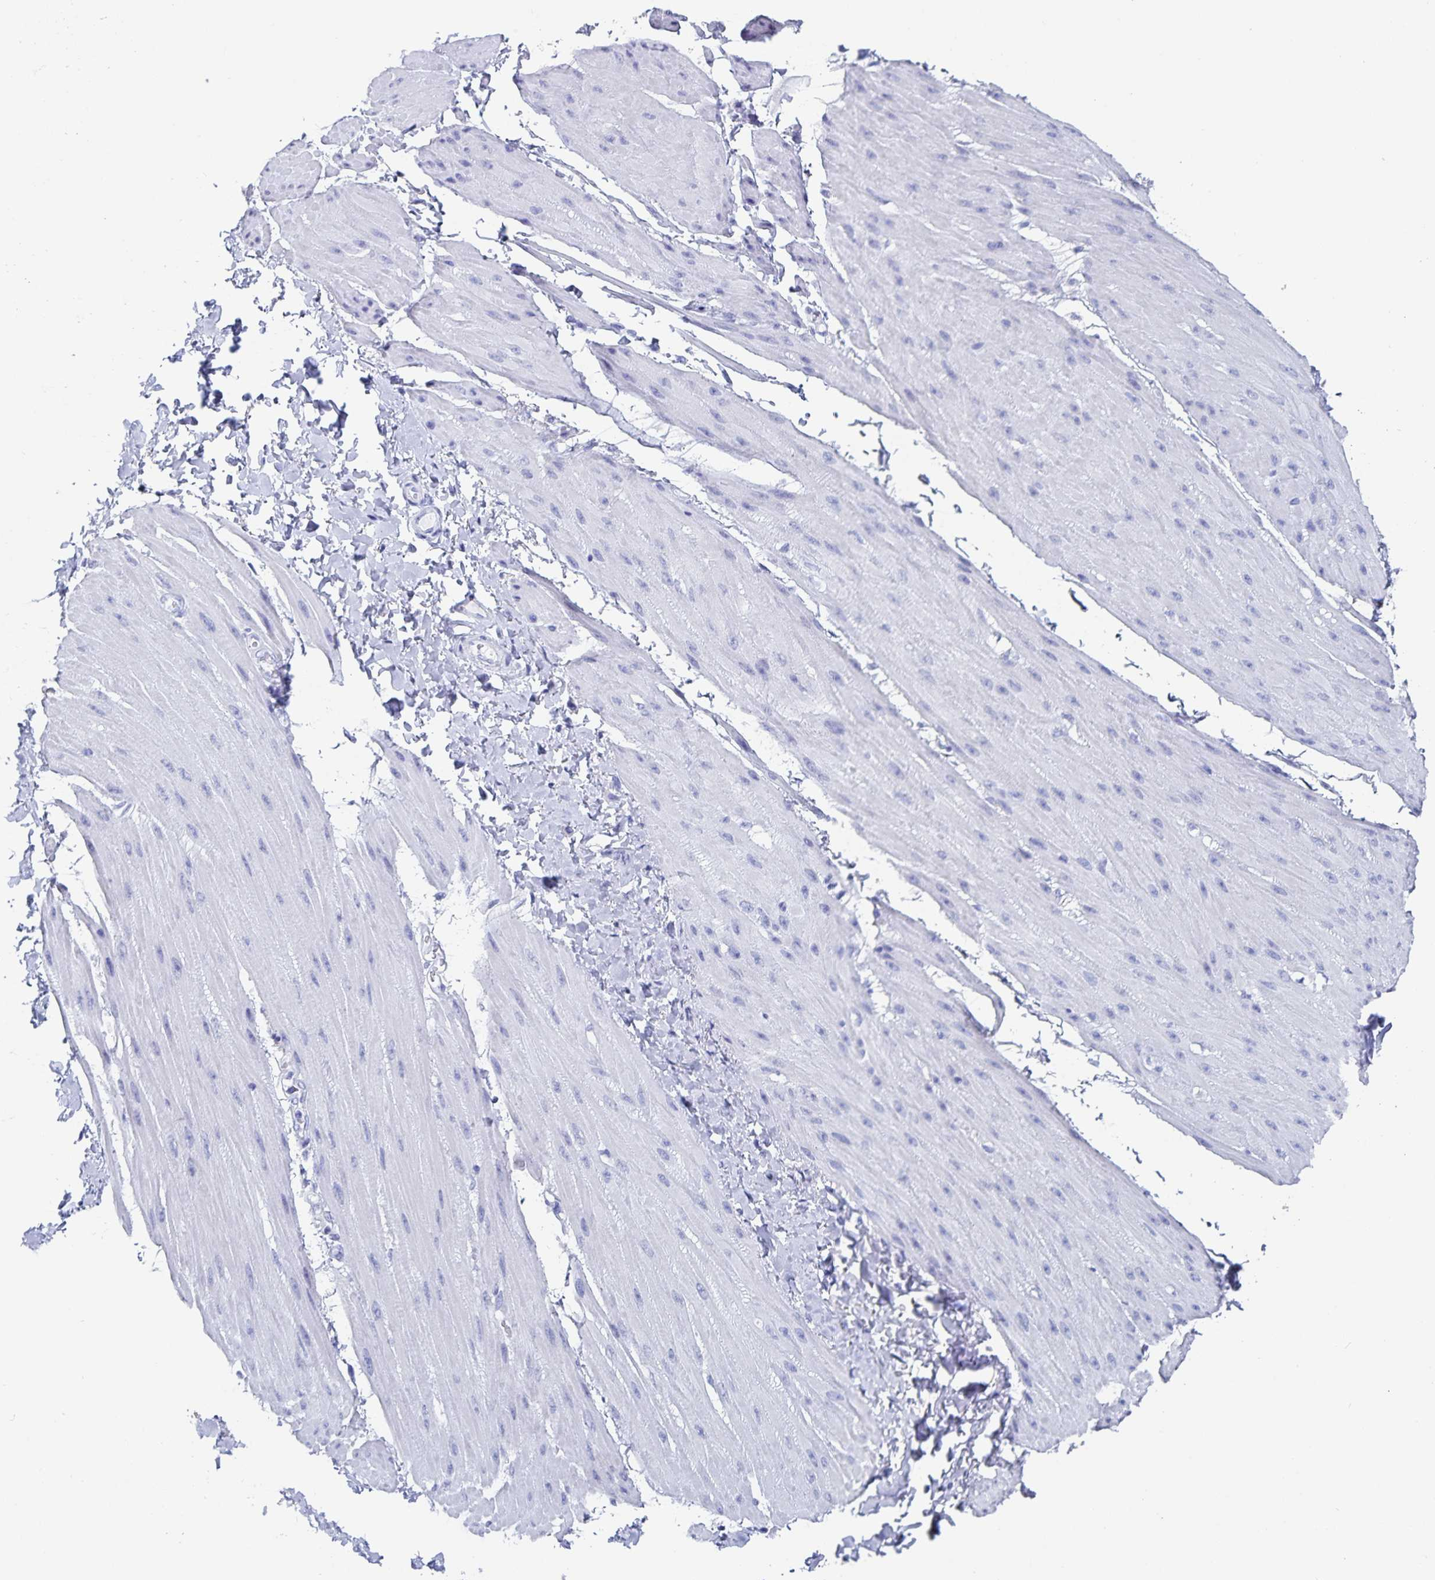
{"staining": {"intensity": "negative", "quantity": "none", "location": "none"}, "tissue": "adipose tissue", "cell_type": "Adipocytes", "image_type": "normal", "snomed": [{"axis": "morphology", "description": "Normal tissue, NOS"}, {"axis": "topography", "description": "Urinary bladder"}, {"axis": "topography", "description": "Peripheral nerve tissue"}], "caption": "Immunohistochemistry (IHC) histopathology image of benign human adipose tissue stained for a protein (brown), which displays no staining in adipocytes. Nuclei are stained in blue.", "gene": "C19orf73", "patient": {"sex": "female", "age": 60}}